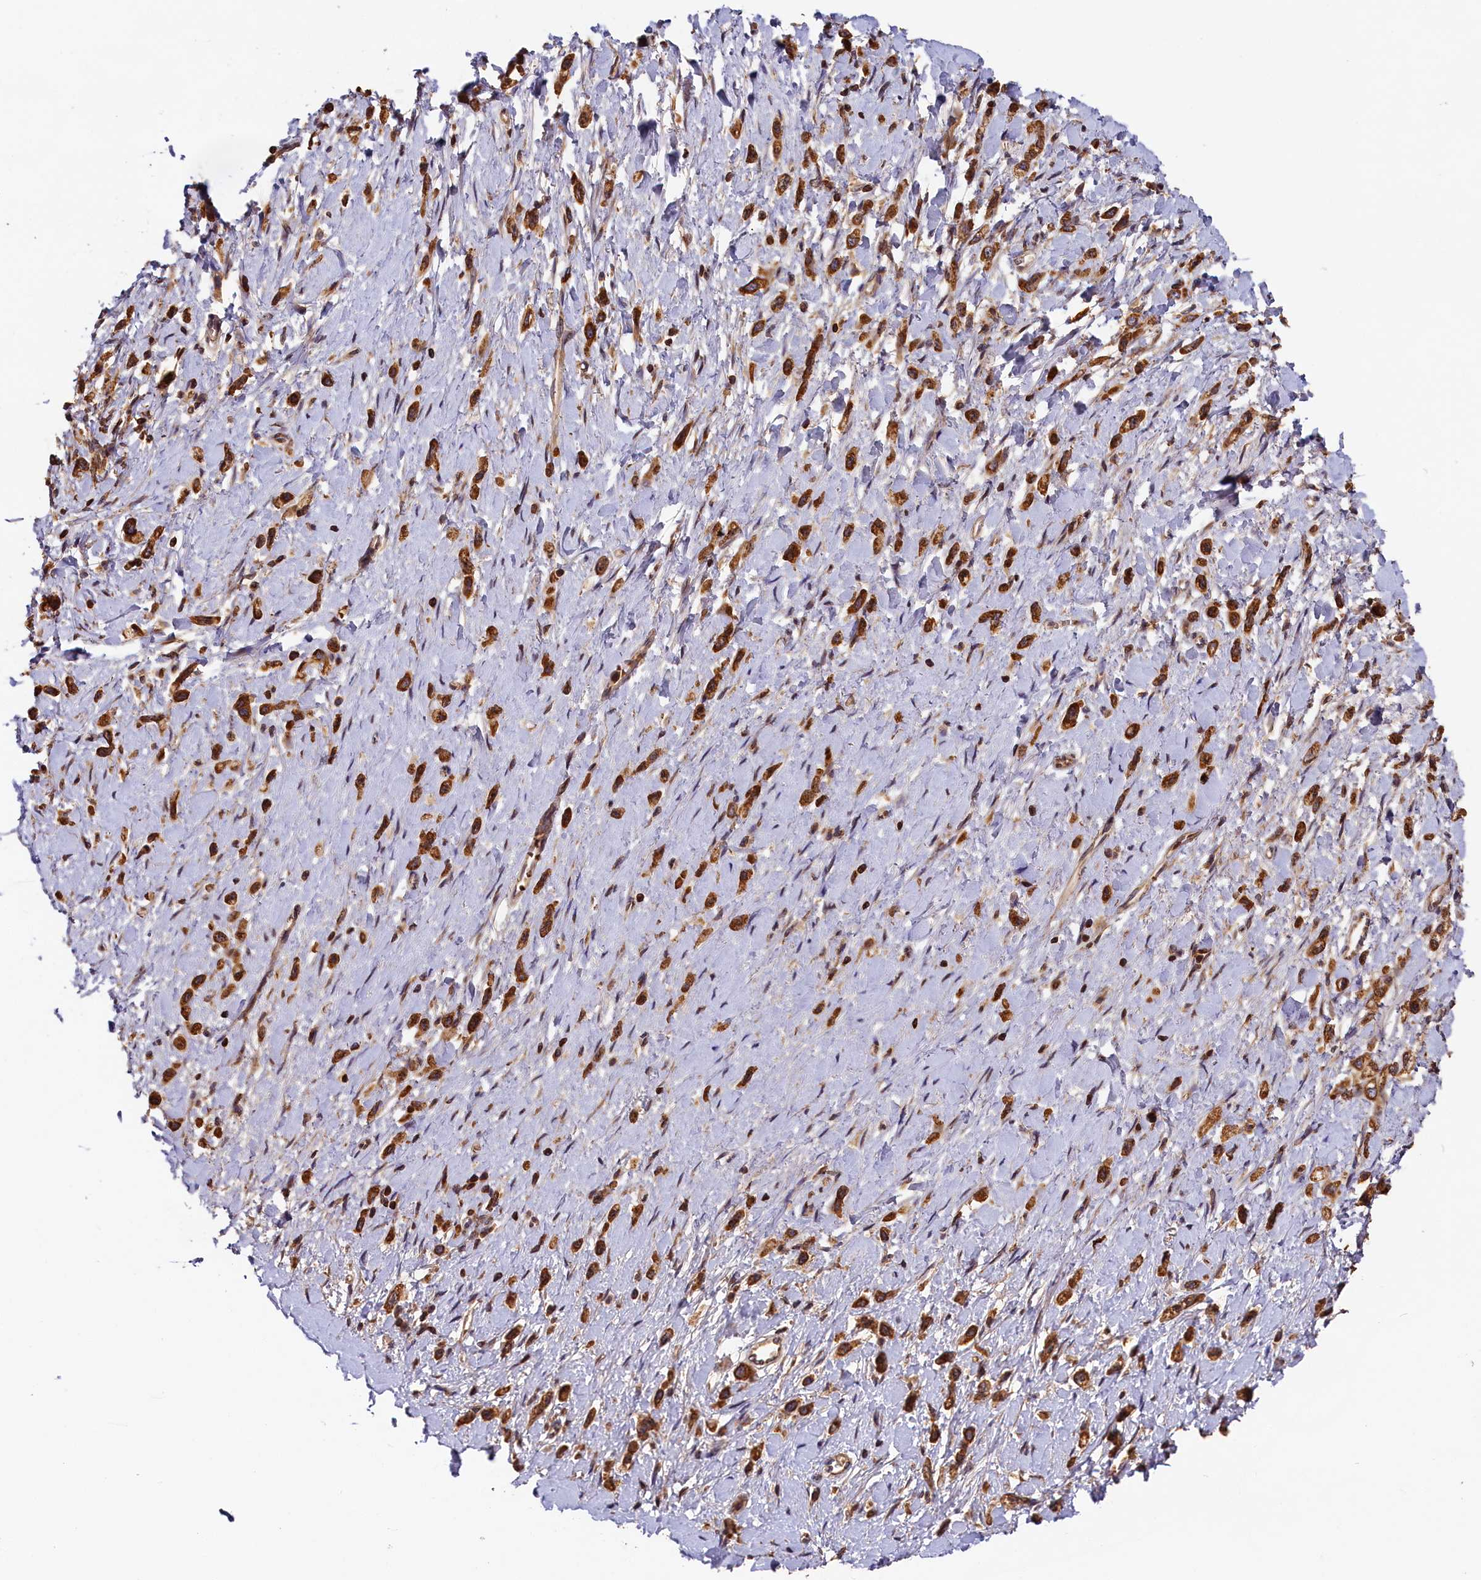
{"staining": {"intensity": "strong", "quantity": ">75%", "location": "cytoplasmic/membranous"}, "tissue": "stomach cancer", "cell_type": "Tumor cells", "image_type": "cancer", "snomed": [{"axis": "morphology", "description": "Adenocarcinoma, NOS"}, {"axis": "topography", "description": "Stomach"}], "caption": "An image showing strong cytoplasmic/membranous staining in approximately >75% of tumor cells in adenocarcinoma (stomach), as visualized by brown immunohistochemical staining.", "gene": "HMOX2", "patient": {"sex": "female", "age": 65}}